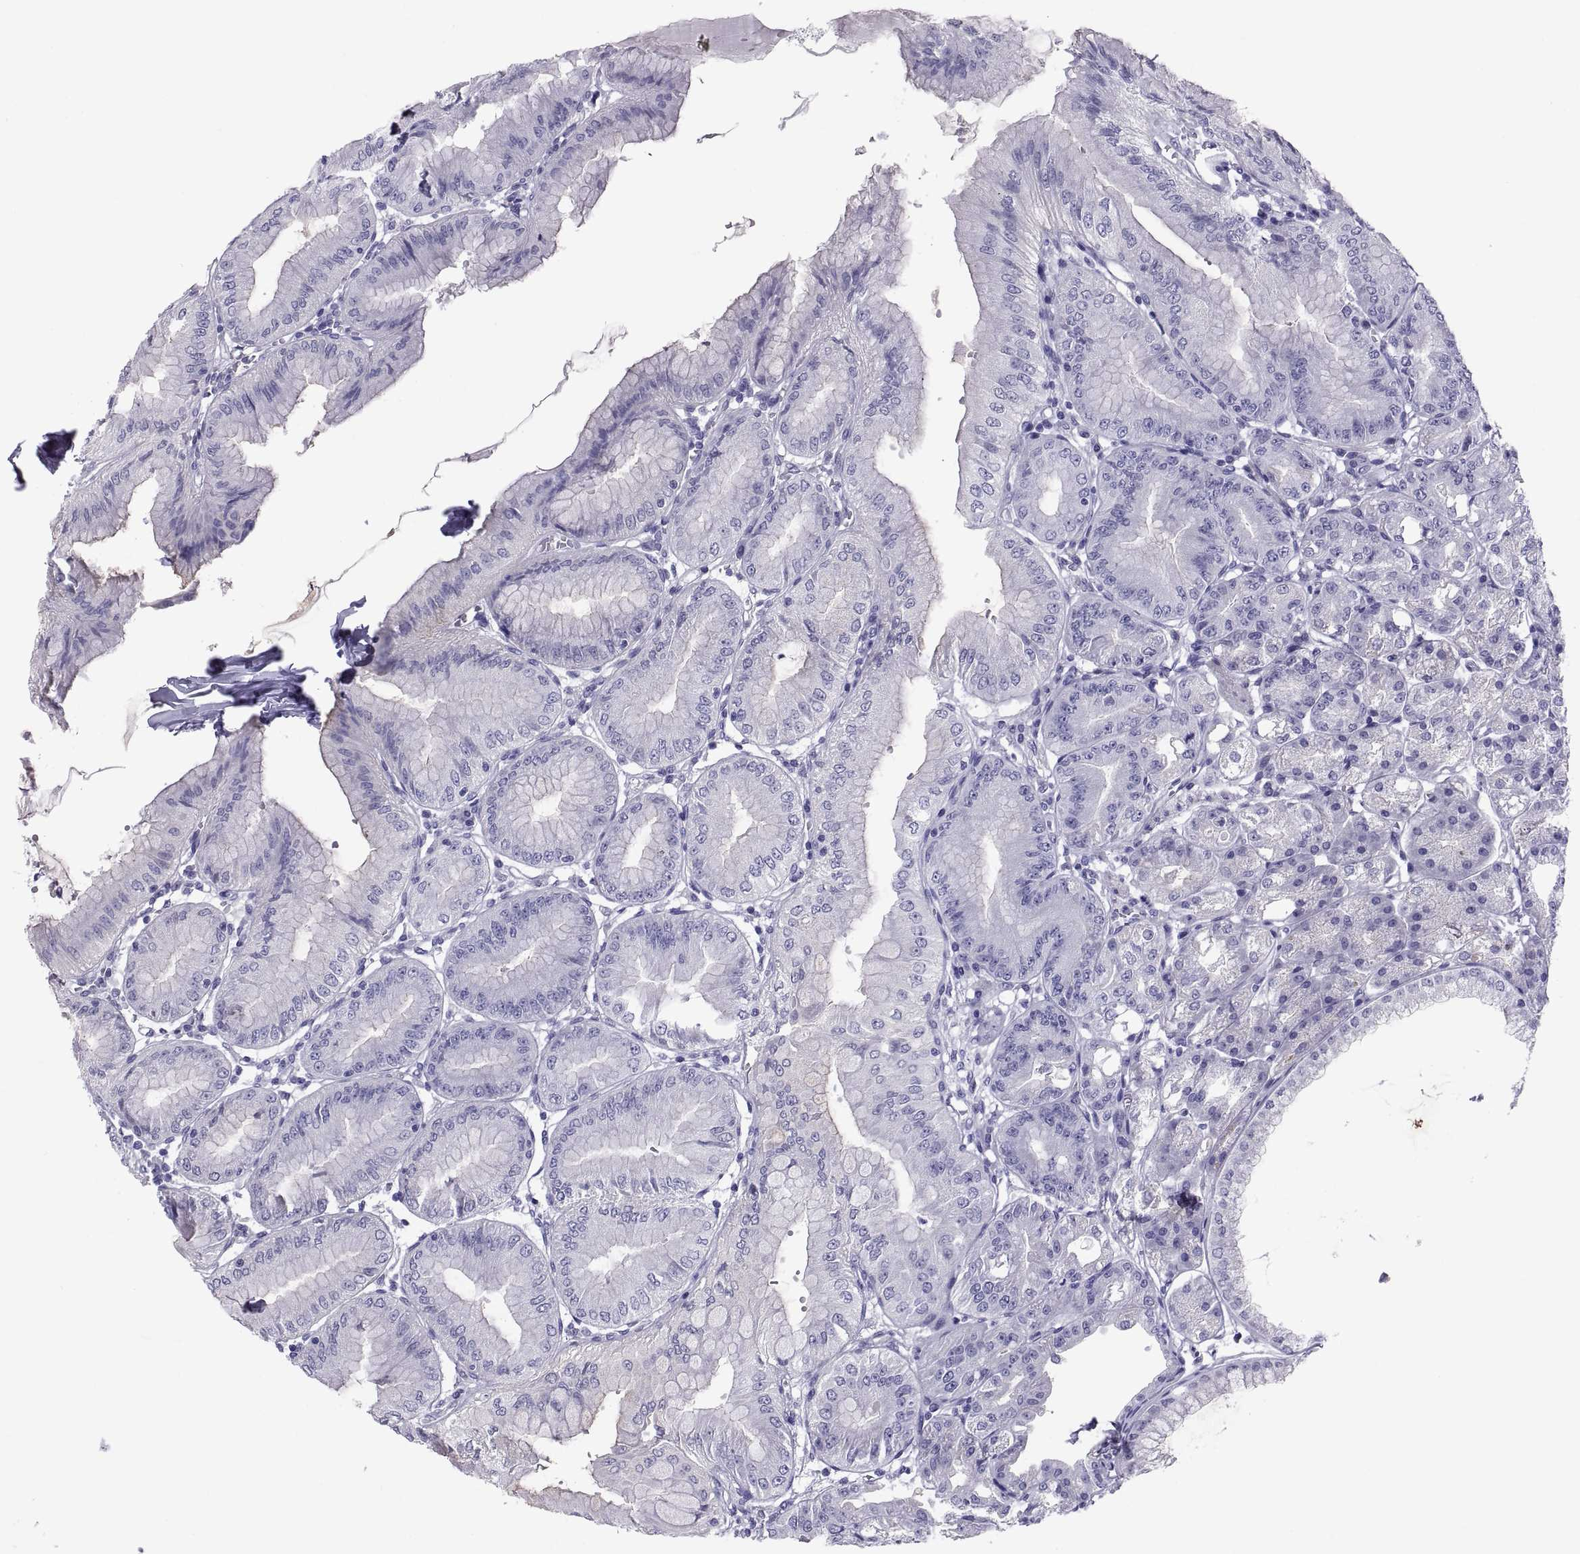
{"staining": {"intensity": "negative", "quantity": "none", "location": "none"}, "tissue": "stomach", "cell_type": "Glandular cells", "image_type": "normal", "snomed": [{"axis": "morphology", "description": "Normal tissue, NOS"}, {"axis": "topography", "description": "Stomach"}], "caption": "This image is of unremarkable stomach stained with immunohistochemistry to label a protein in brown with the nuclei are counter-stained blue. There is no positivity in glandular cells.", "gene": "RNASE12", "patient": {"sex": "male", "age": 71}}